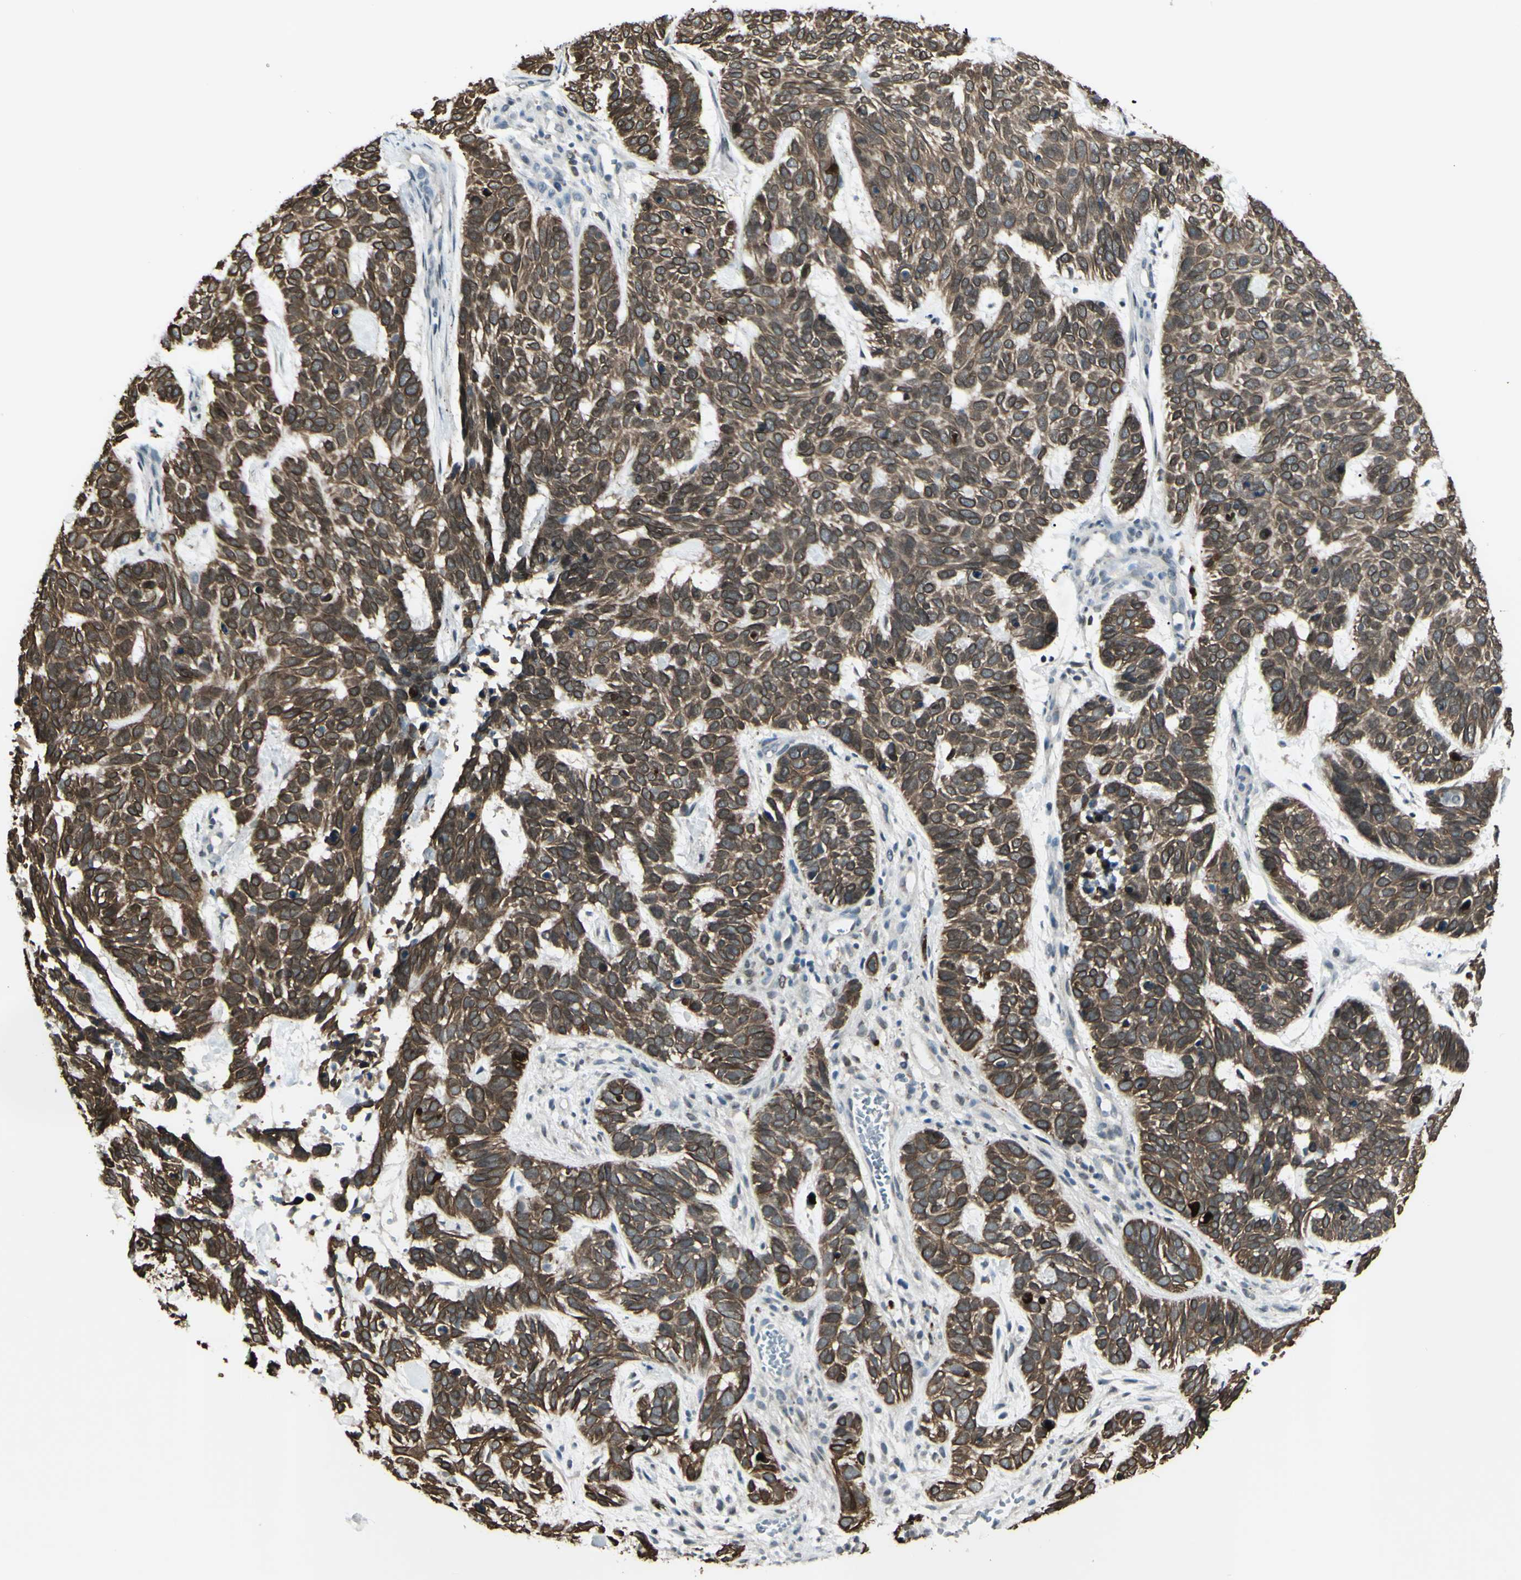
{"staining": {"intensity": "strong", "quantity": ">75%", "location": "cytoplasmic/membranous"}, "tissue": "skin cancer", "cell_type": "Tumor cells", "image_type": "cancer", "snomed": [{"axis": "morphology", "description": "Basal cell carcinoma"}, {"axis": "topography", "description": "Skin"}], "caption": "A high amount of strong cytoplasmic/membranous staining is appreciated in approximately >75% of tumor cells in skin cancer tissue.", "gene": "FGFR2", "patient": {"sex": "male", "age": 87}}